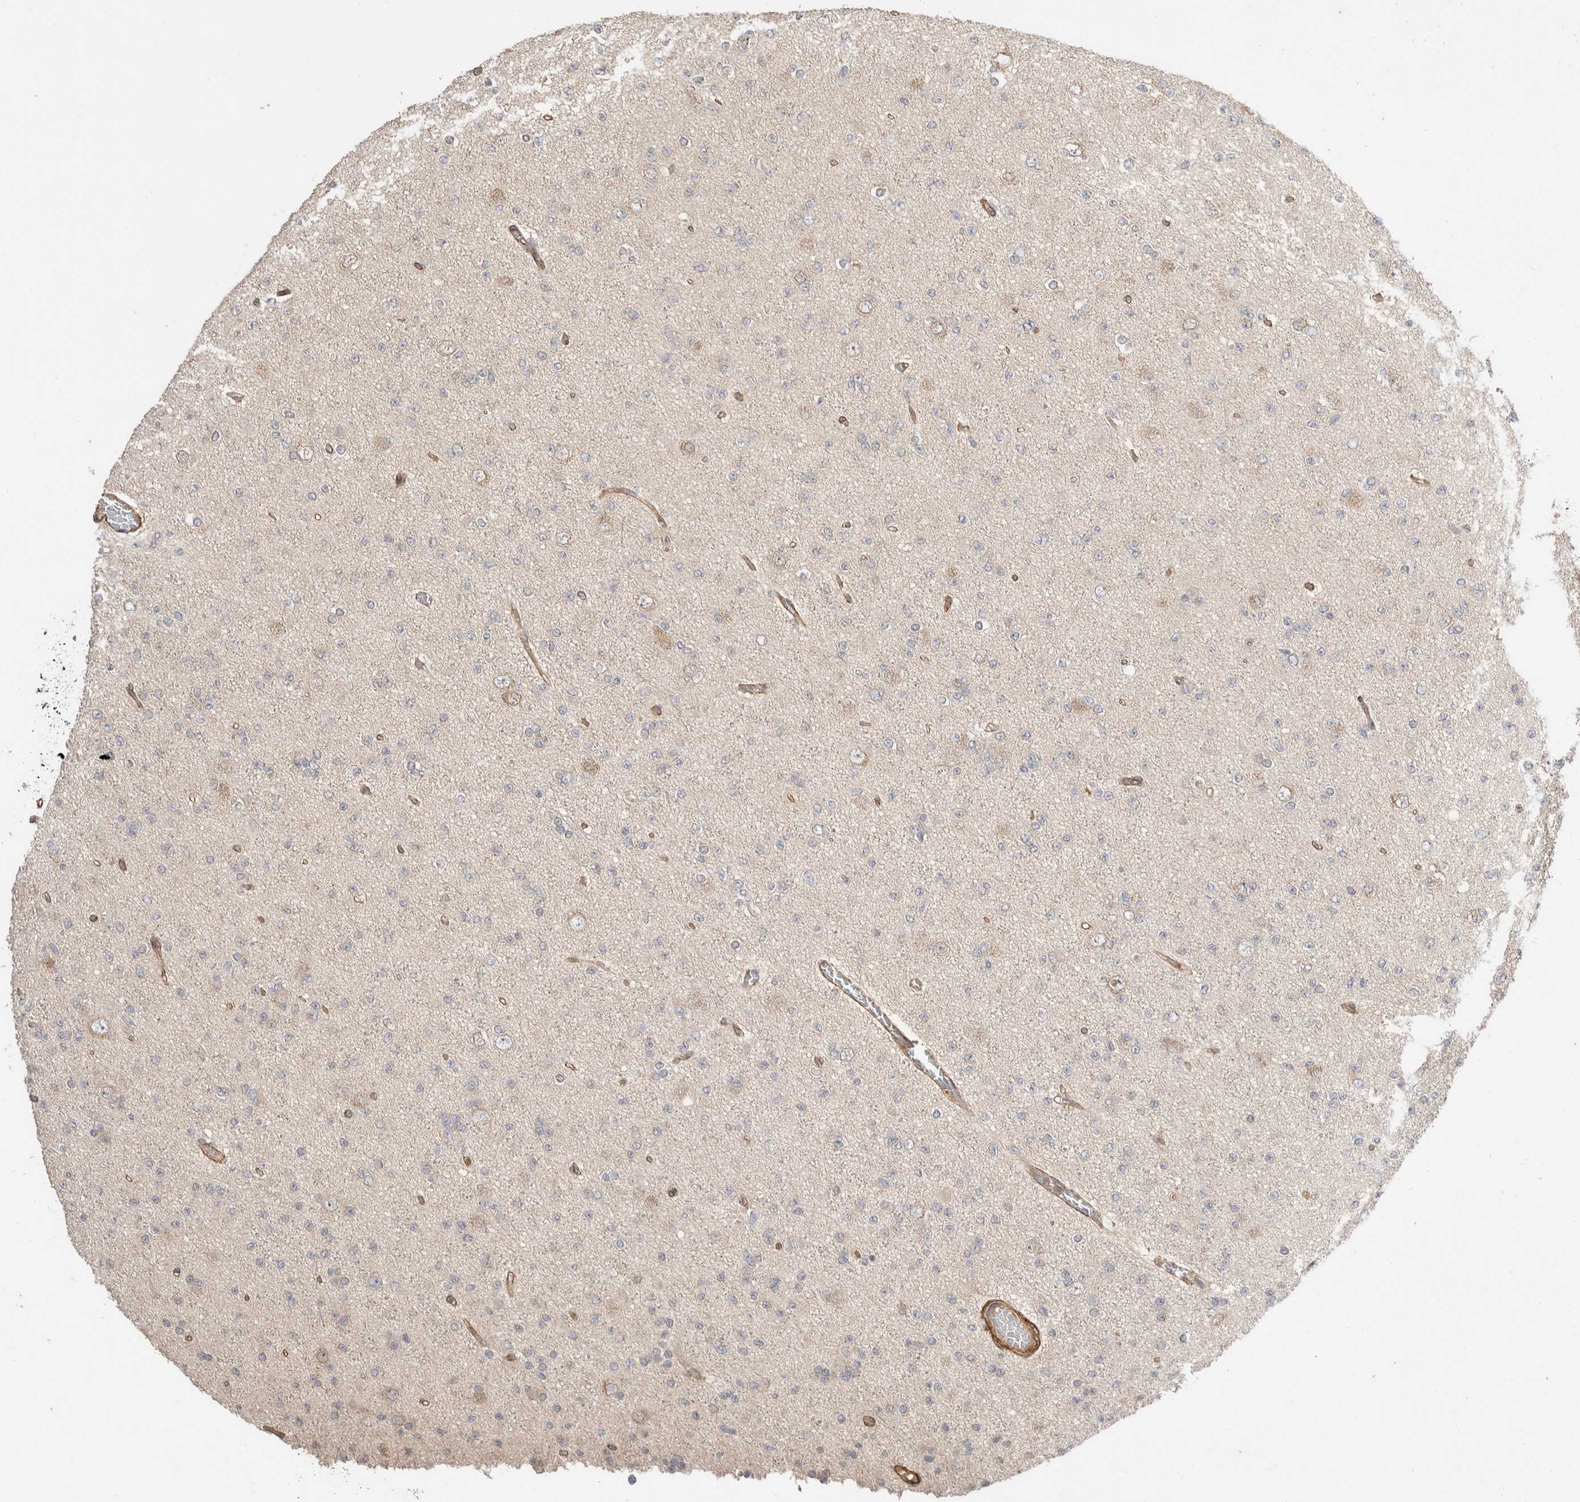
{"staining": {"intensity": "negative", "quantity": "none", "location": "none"}, "tissue": "glioma", "cell_type": "Tumor cells", "image_type": "cancer", "snomed": [{"axis": "morphology", "description": "Glioma, malignant, Low grade"}, {"axis": "topography", "description": "Brain"}], "caption": "Immunohistochemical staining of malignant glioma (low-grade) demonstrates no significant positivity in tumor cells.", "gene": "ERC1", "patient": {"sex": "female", "age": 22}}